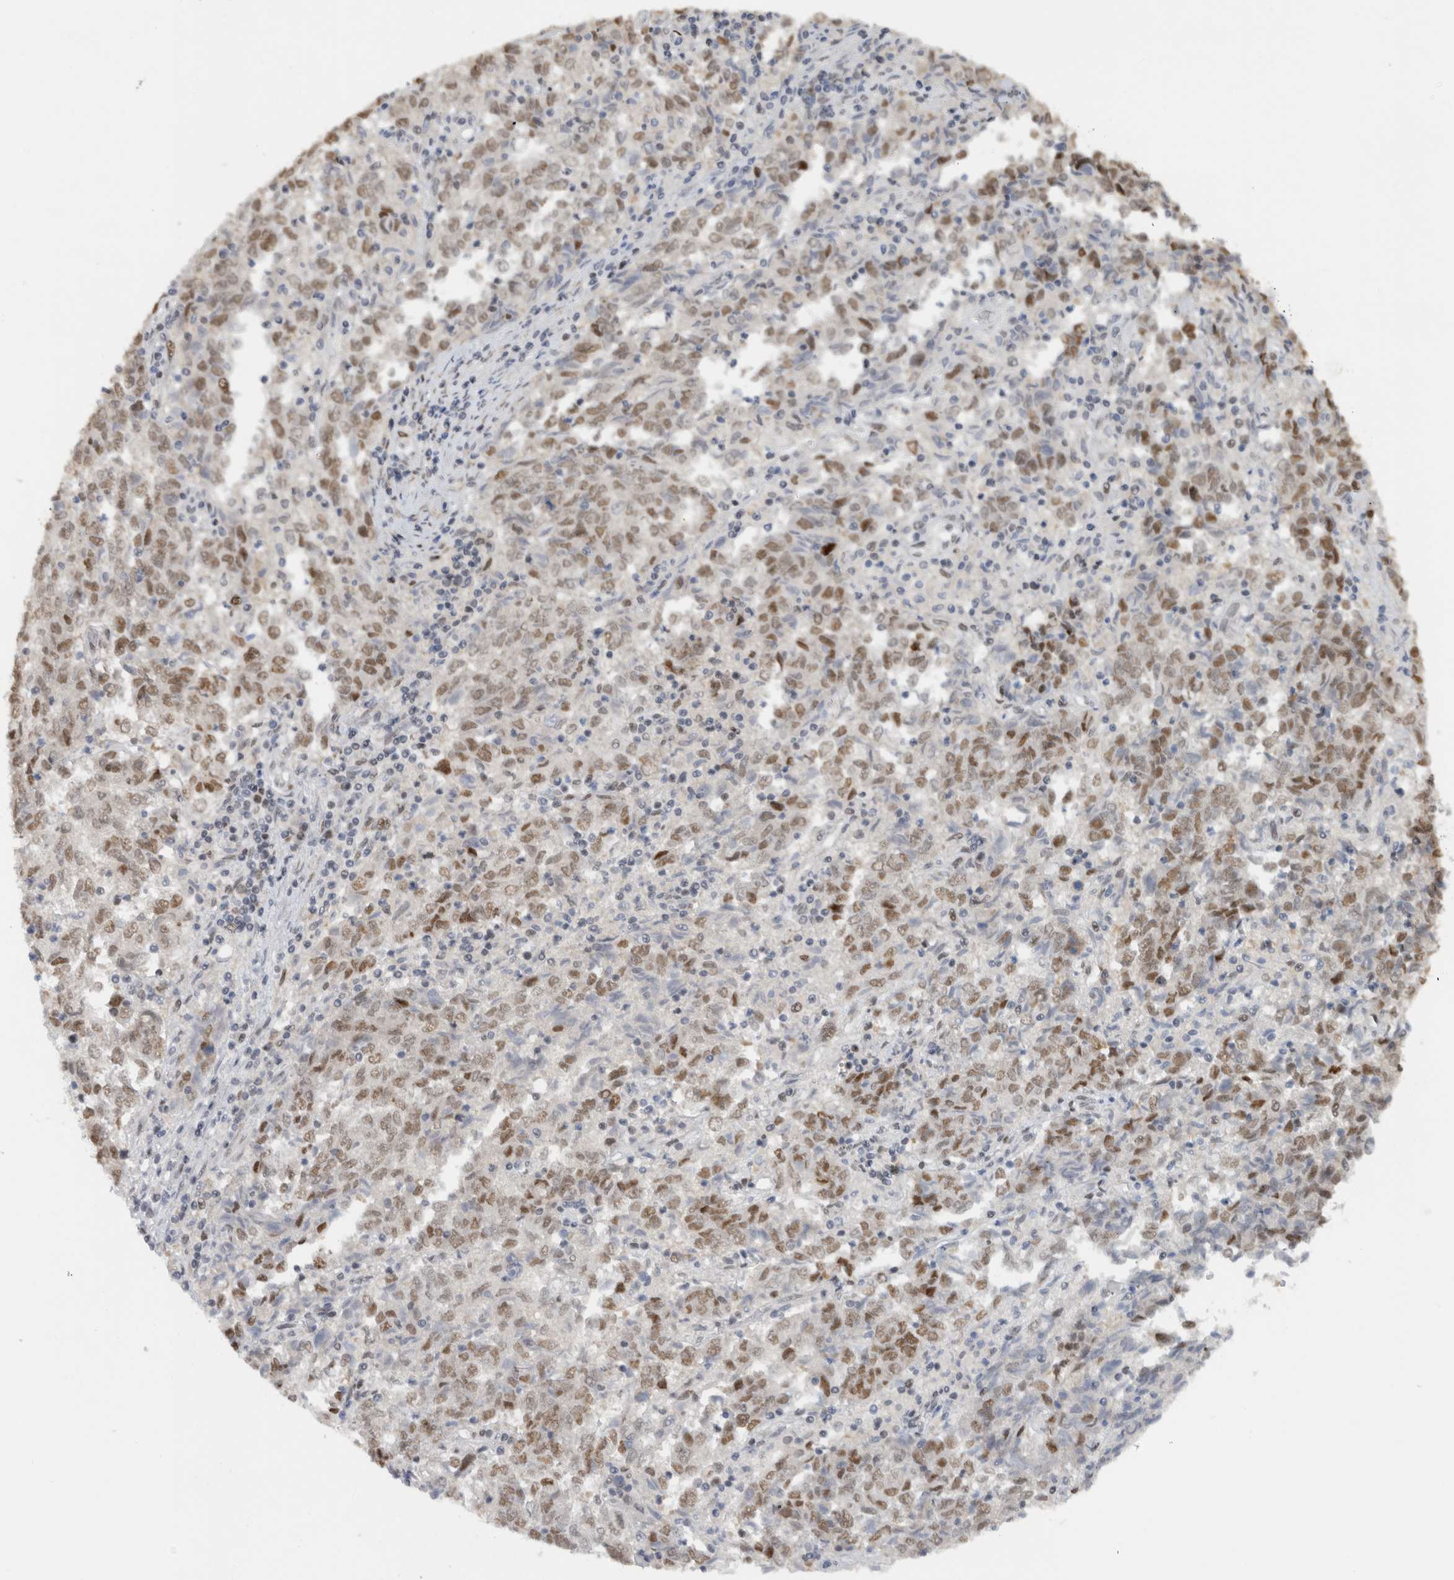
{"staining": {"intensity": "moderate", "quantity": ">75%", "location": "nuclear"}, "tissue": "endometrial cancer", "cell_type": "Tumor cells", "image_type": "cancer", "snomed": [{"axis": "morphology", "description": "Adenocarcinoma, NOS"}, {"axis": "topography", "description": "Endometrium"}], "caption": "Immunohistochemical staining of human endometrial cancer reveals medium levels of moderate nuclear expression in about >75% of tumor cells.", "gene": "HNRNPR", "patient": {"sex": "female", "age": 80}}